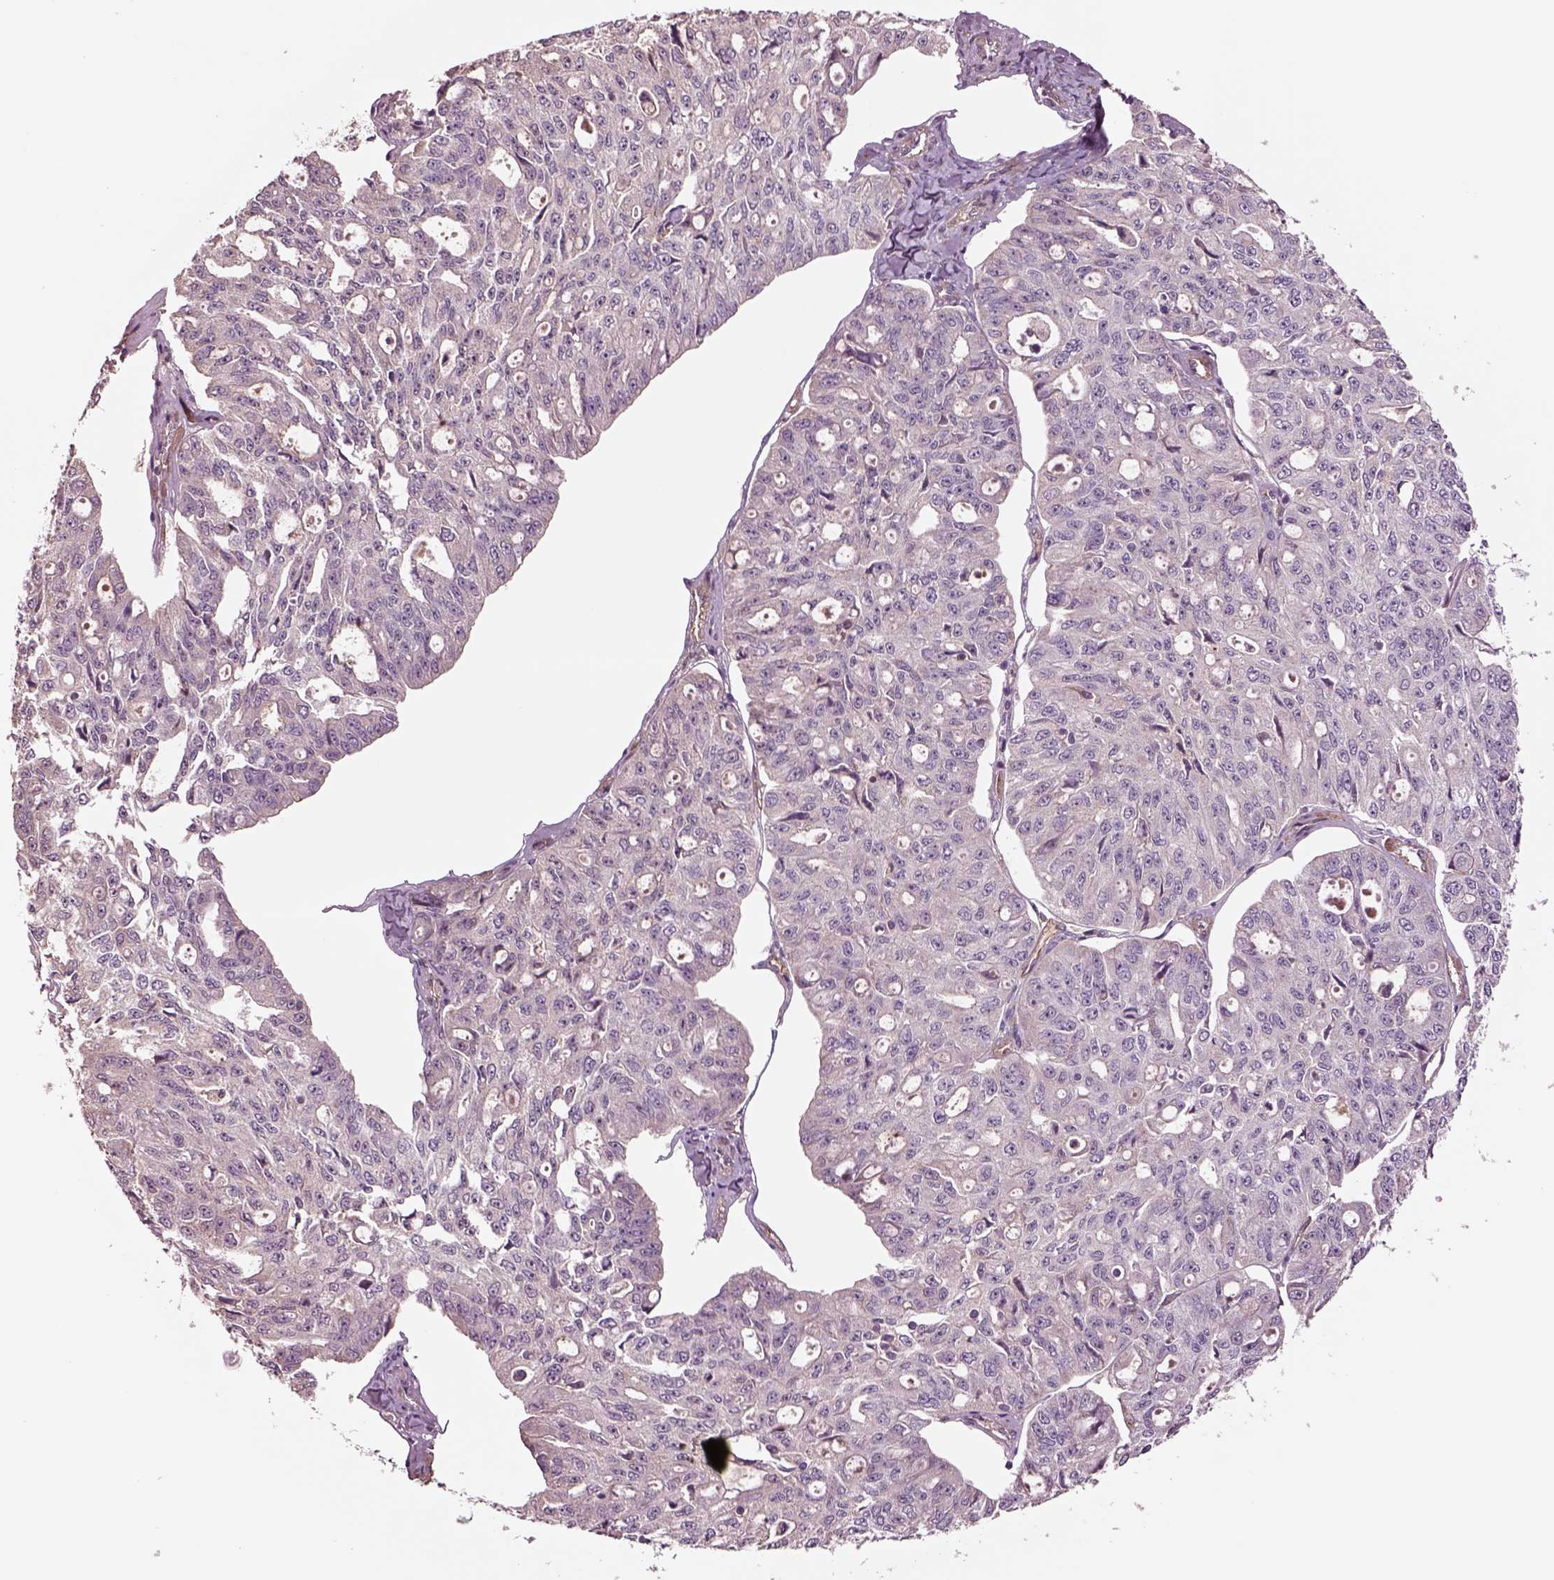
{"staining": {"intensity": "negative", "quantity": "none", "location": "none"}, "tissue": "ovarian cancer", "cell_type": "Tumor cells", "image_type": "cancer", "snomed": [{"axis": "morphology", "description": "Carcinoma, endometroid"}, {"axis": "topography", "description": "Ovary"}], "caption": "A high-resolution histopathology image shows immunohistochemistry staining of ovarian endometroid carcinoma, which exhibits no significant expression in tumor cells.", "gene": "HTR1B", "patient": {"sex": "female", "age": 65}}